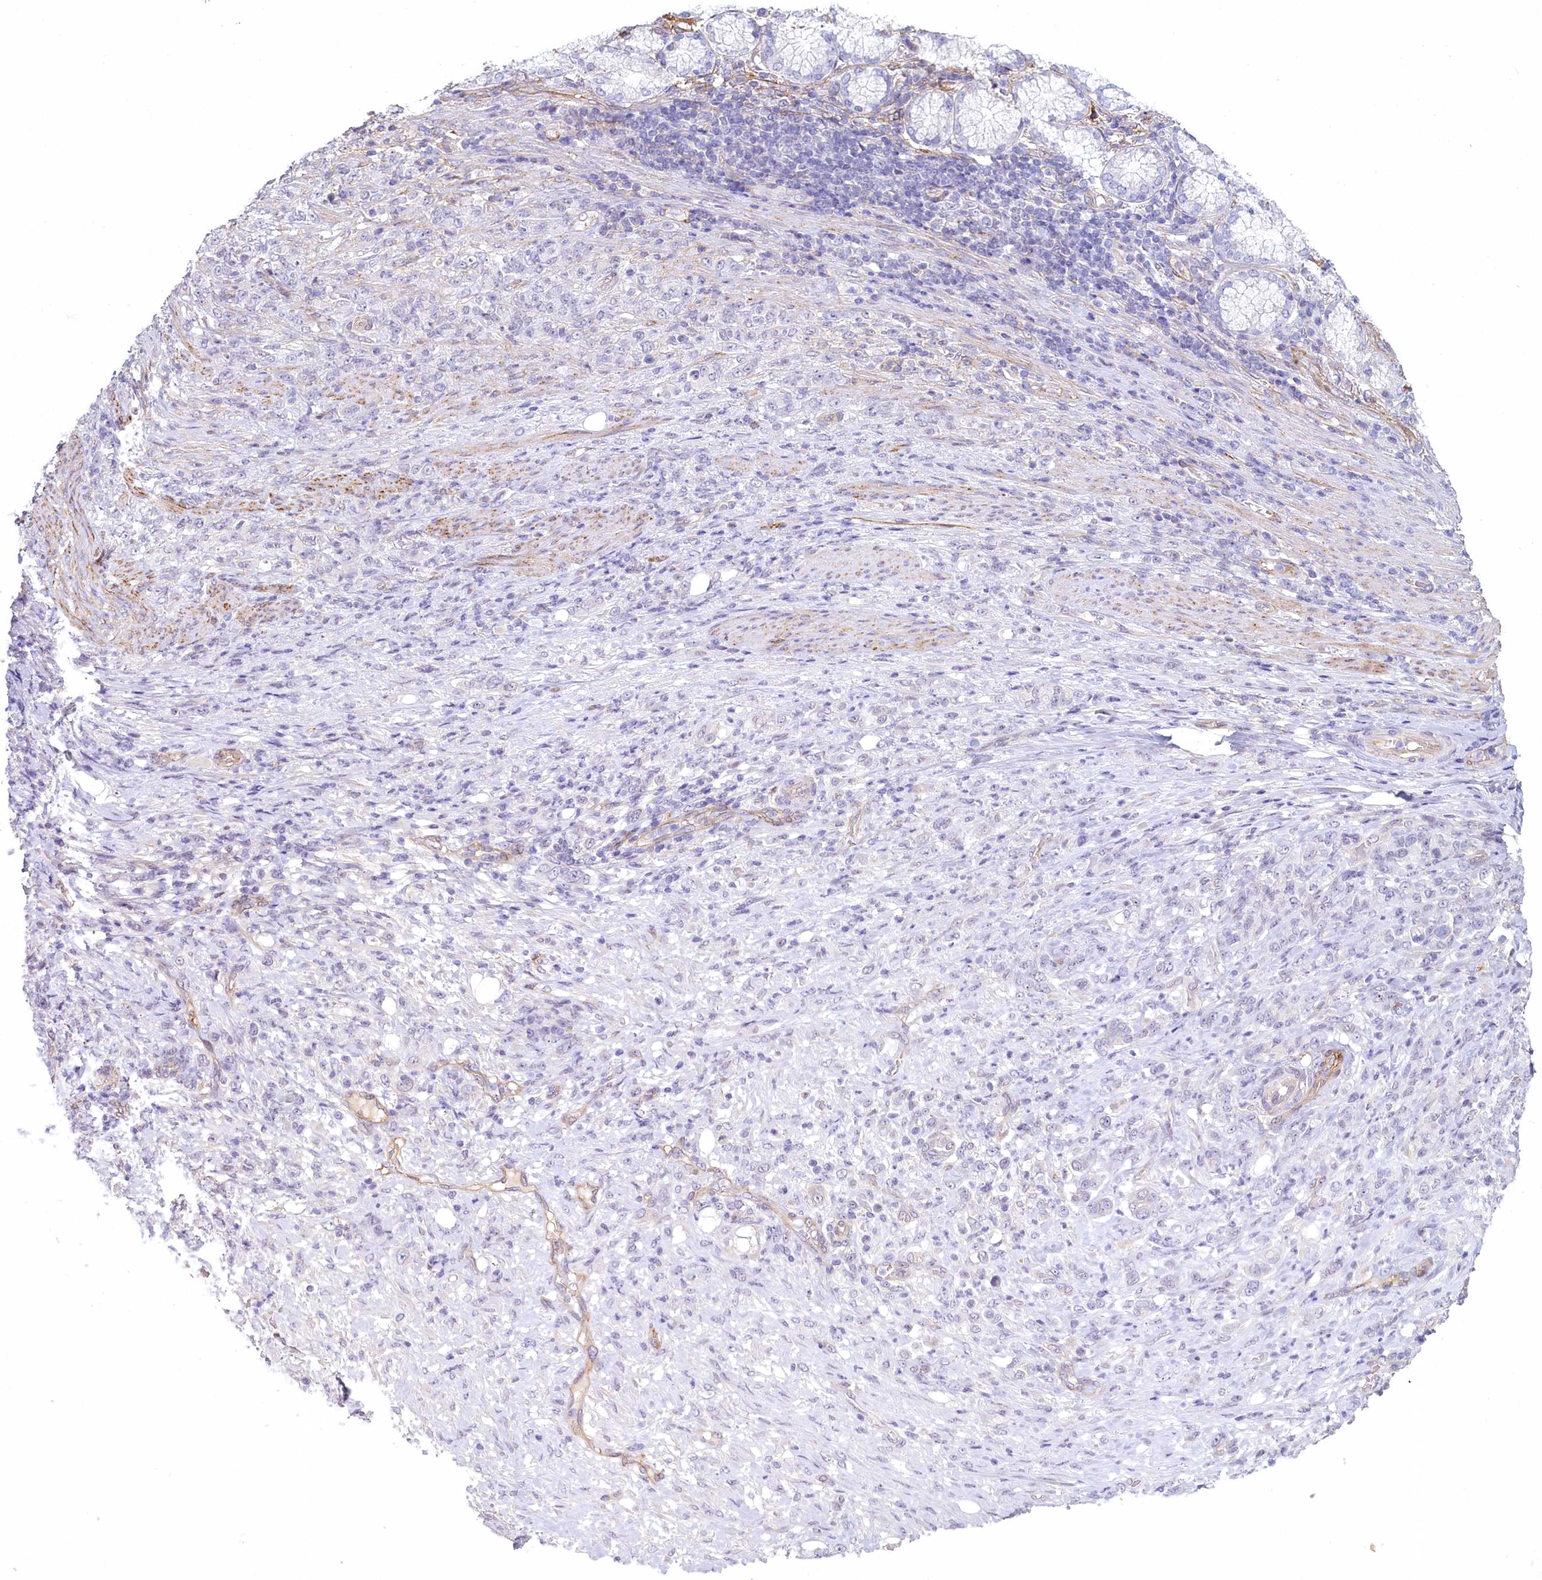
{"staining": {"intensity": "negative", "quantity": "none", "location": "none"}, "tissue": "stomach cancer", "cell_type": "Tumor cells", "image_type": "cancer", "snomed": [{"axis": "morphology", "description": "Adenocarcinoma, NOS"}, {"axis": "topography", "description": "Stomach"}], "caption": "Tumor cells show no significant expression in stomach adenocarcinoma.", "gene": "PROCR", "patient": {"sex": "female", "age": 79}}